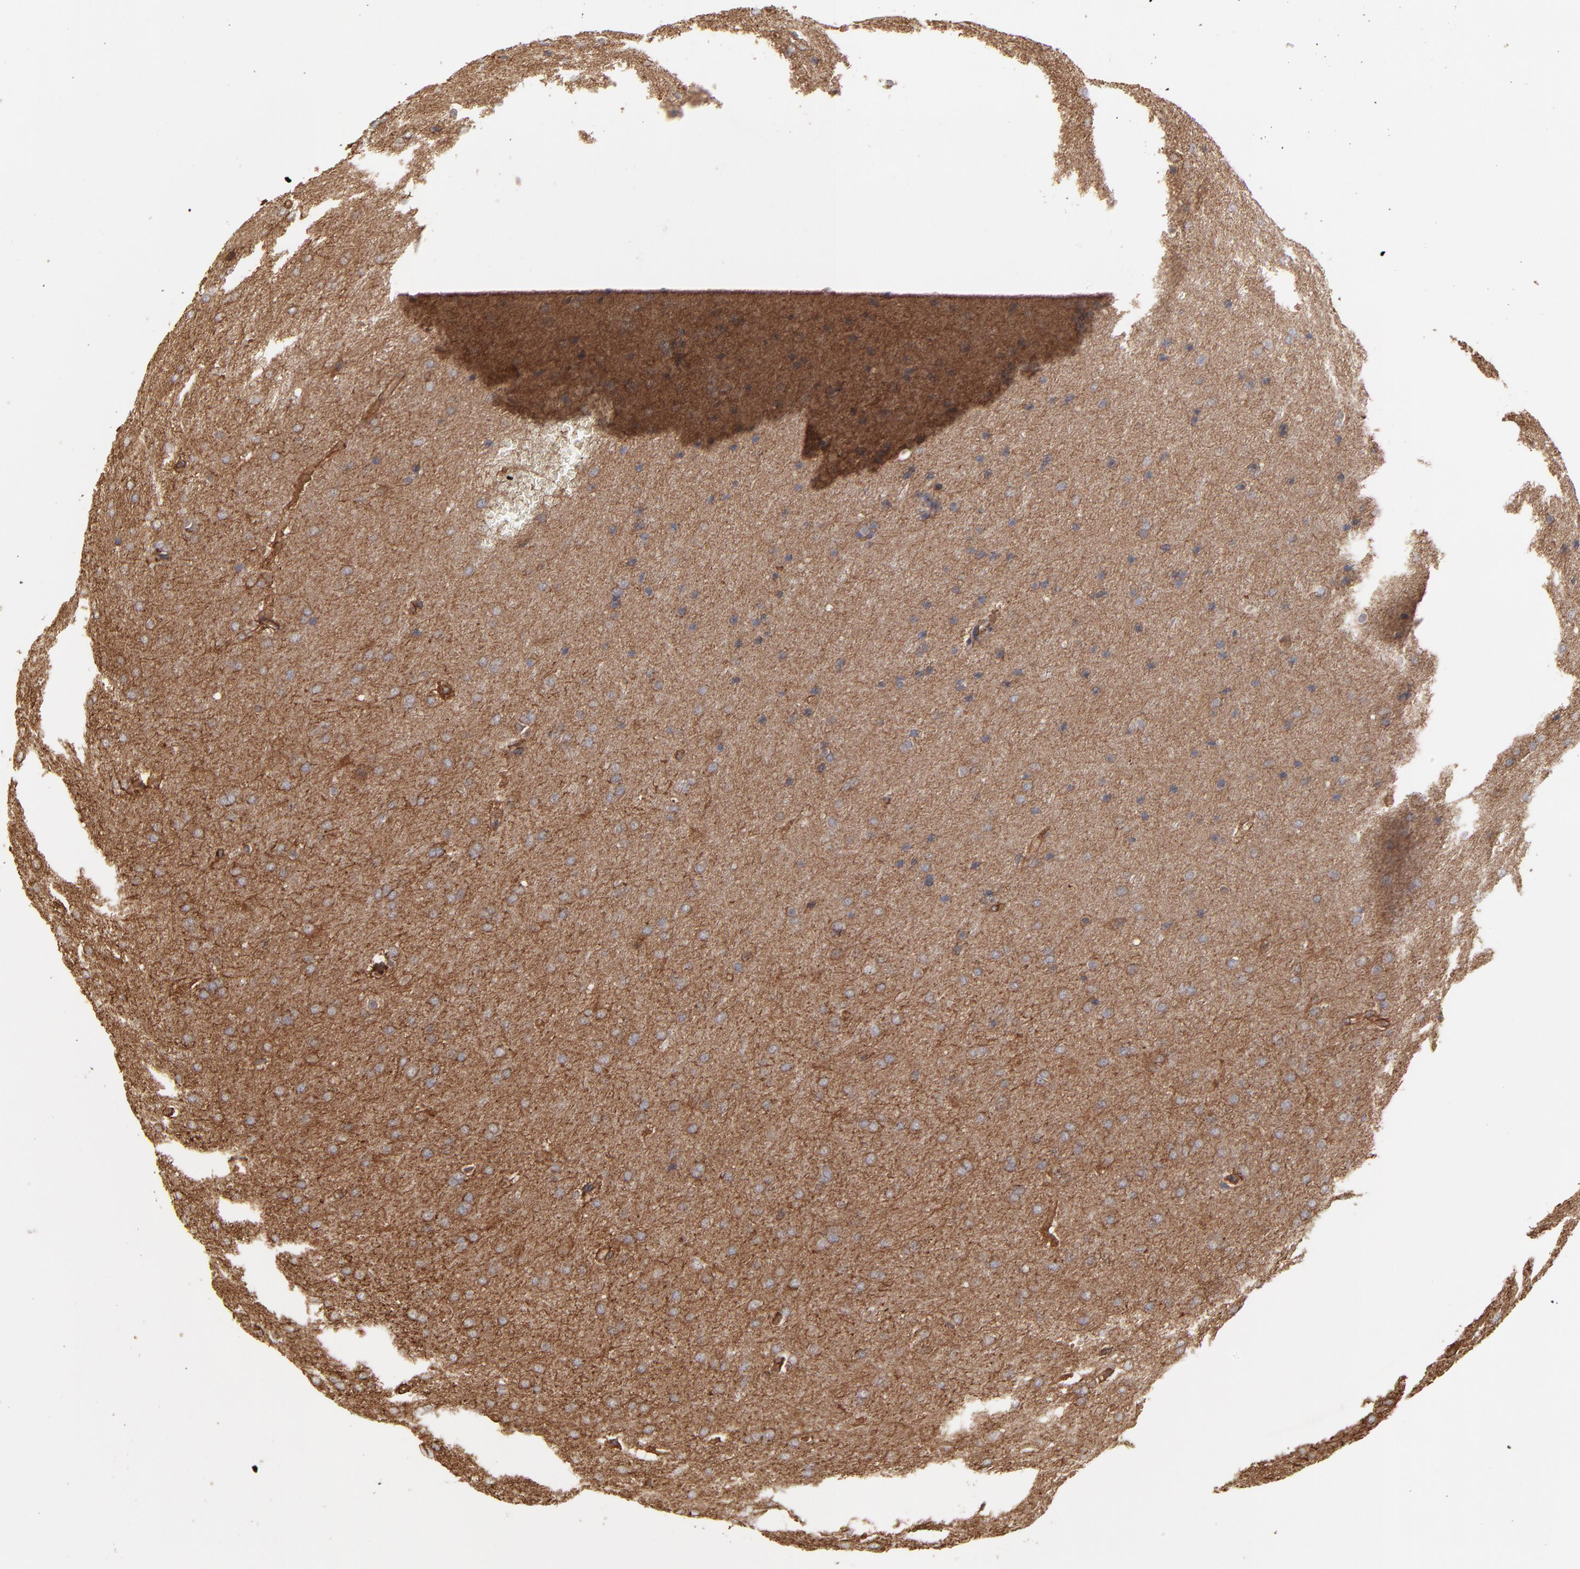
{"staining": {"intensity": "moderate", "quantity": "25%-75%", "location": "cytoplasmic/membranous"}, "tissue": "glioma", "cell_type": "Tumor cells", "image_type": "cancer", "snomed": [{"axis": "morphology", "description": "Glioma, malignant, Low grade"}, {"axis": "topography", "description": "Brain"}], "caption": "About 25%-75% of tumor cells in glioma exhibit moderate cytoplasmic/membranous protein positivity as visualized by brown immunohistochemical staining.", "gene": "ARMT1", "patient": {"sex": "female", "age": 32}}